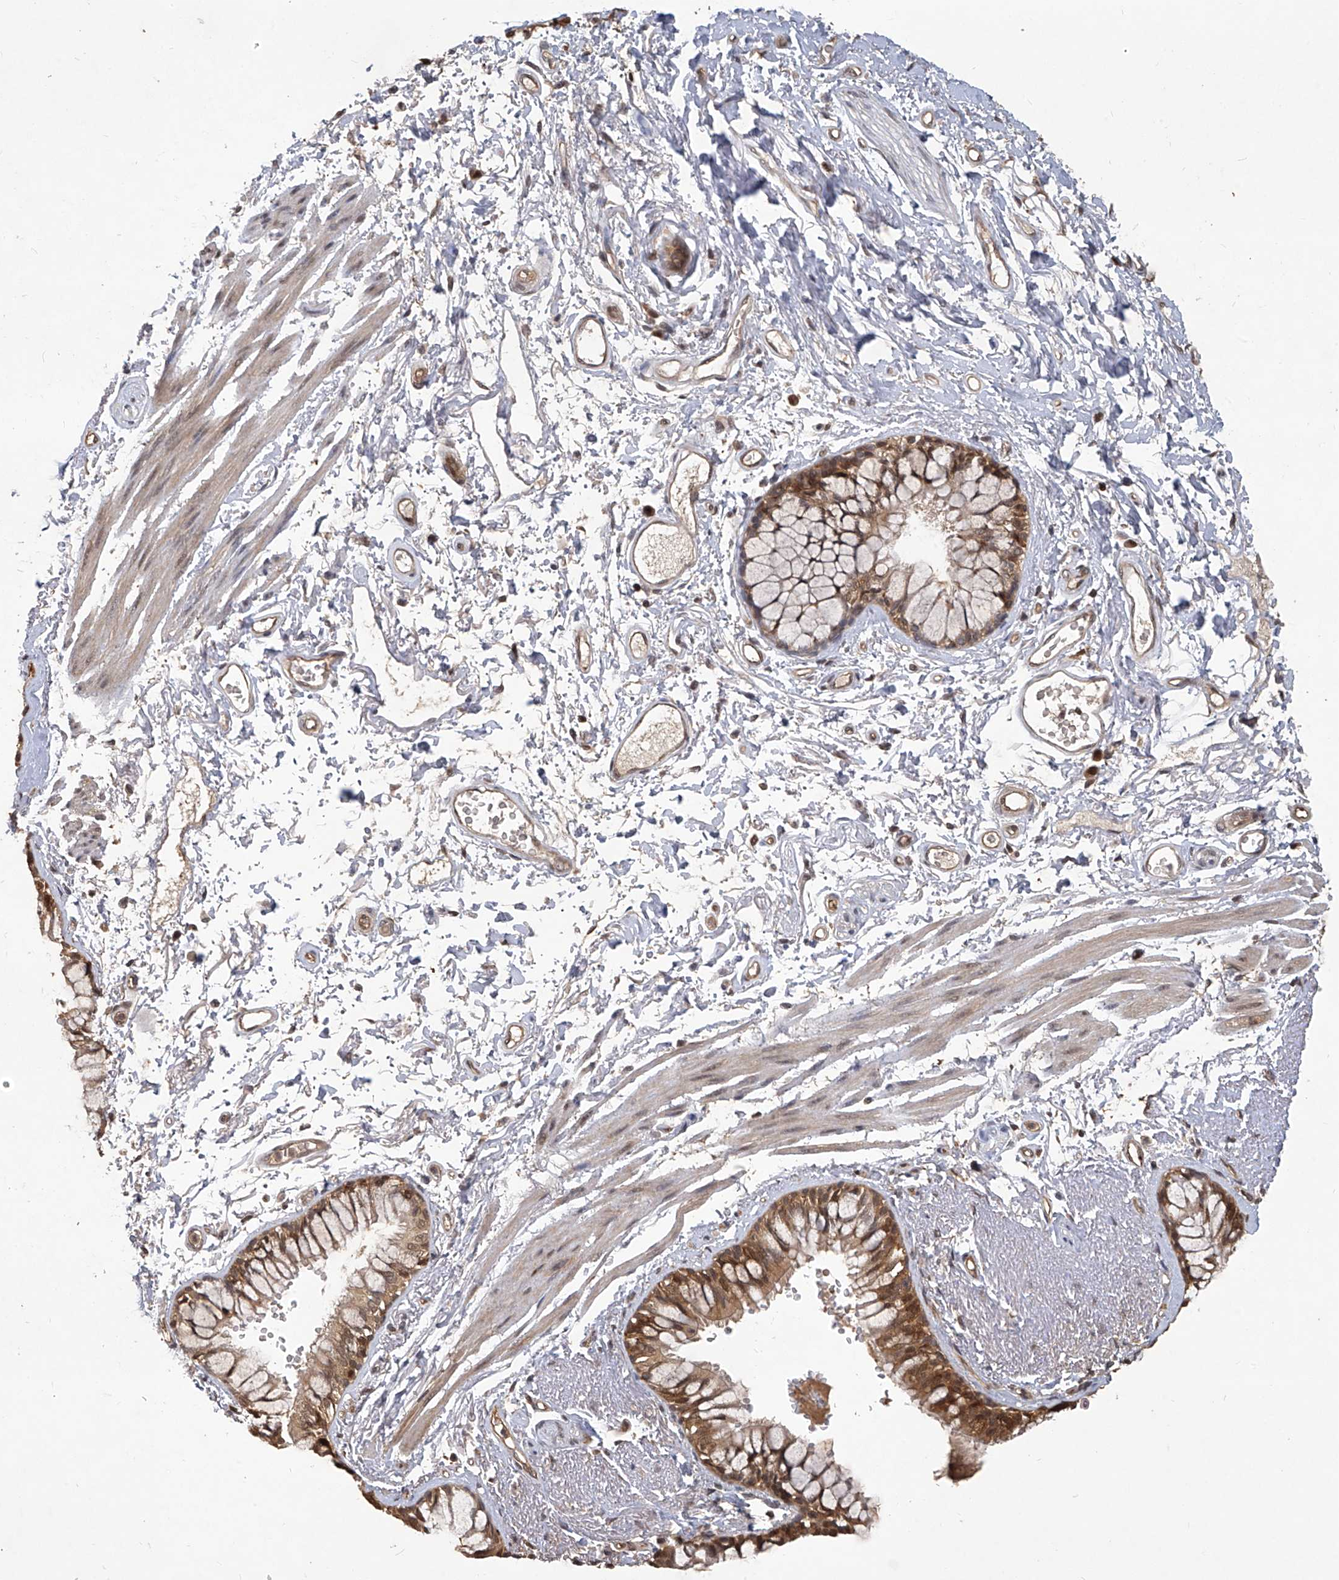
{"staining": {"intensity": "moderate", "quantity": ">75%", "location": "cytoplasmic/membranous,nuclear"}, "tissue": "bronchus", "cell_type": "Respiratory epithelial cells", "image_type": "normal", "snomed": [{"axis": "morphology", "description": "Normal tissue, NOS"}, {"axis": "topography", "description": "Cartilage tissue"}, {"axis": "topography", "description": "Bronchus"}], "caption": "Bronchus stained with IHC demonstrates moderate cytoplasmic/membranous,nuclear staining in about >75% of respiratory epithelial cells.", "gene": "PSMB1", "patient": {"sex": "female", "age": 73}}